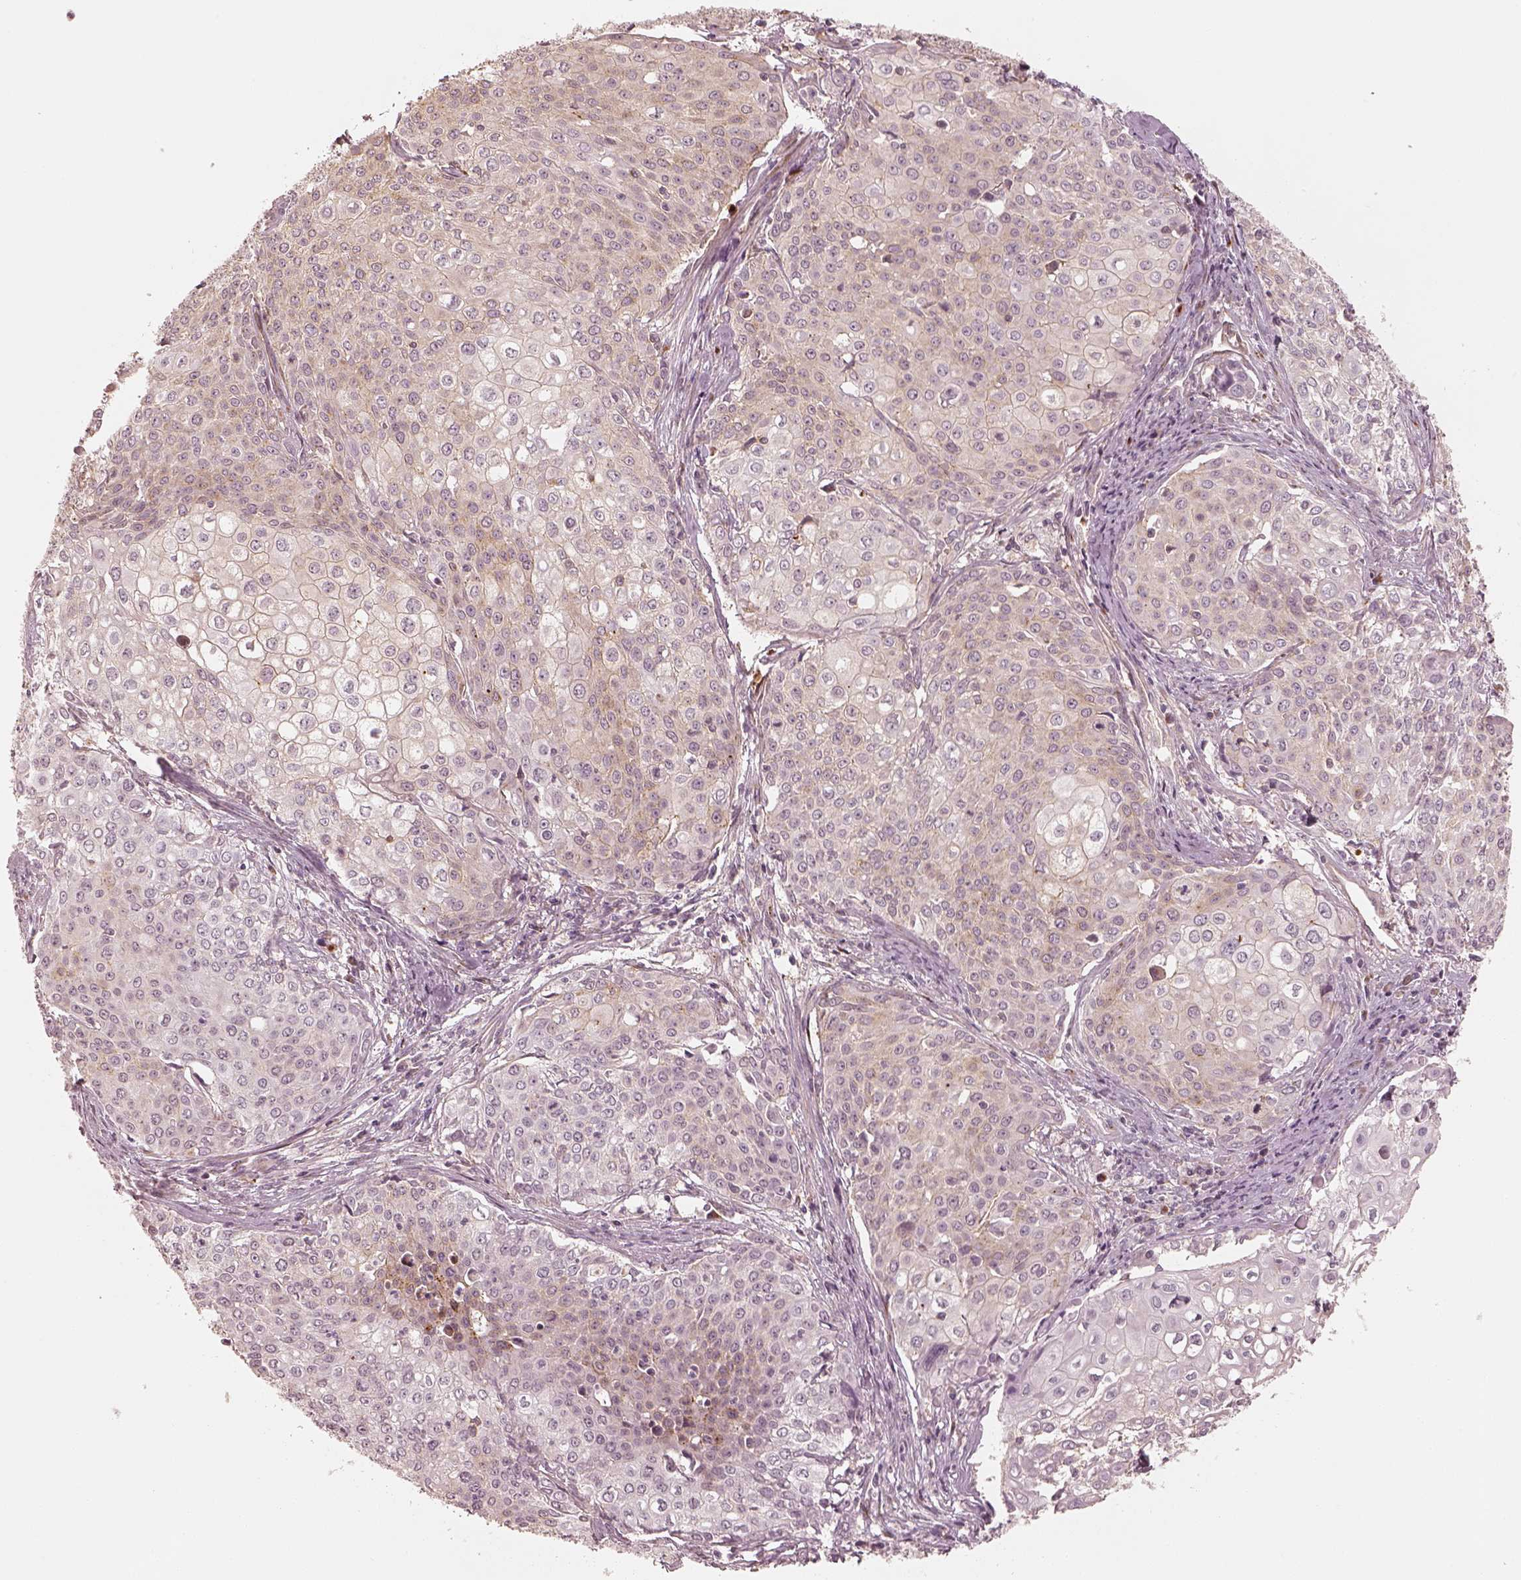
{"staining": {"intensity": "weak", "quantity": "<25%", "location": "cytoplasmic/membranous"}, "tissue": "cervical cancer", "cell_type": "Tumor cells", "image_type": "cancer", "snomed": [{"axis": "morphology", "description": "Squamous cell carcinoma, NOS"}, {"axis": "topography", "description": "Cervix"}], "caption": "There is no significant positivity in tumor cells of cervical squamous cell carcinoma.", "gene": "GORASP2", "patient": {"sex": "female", "age": 39}}